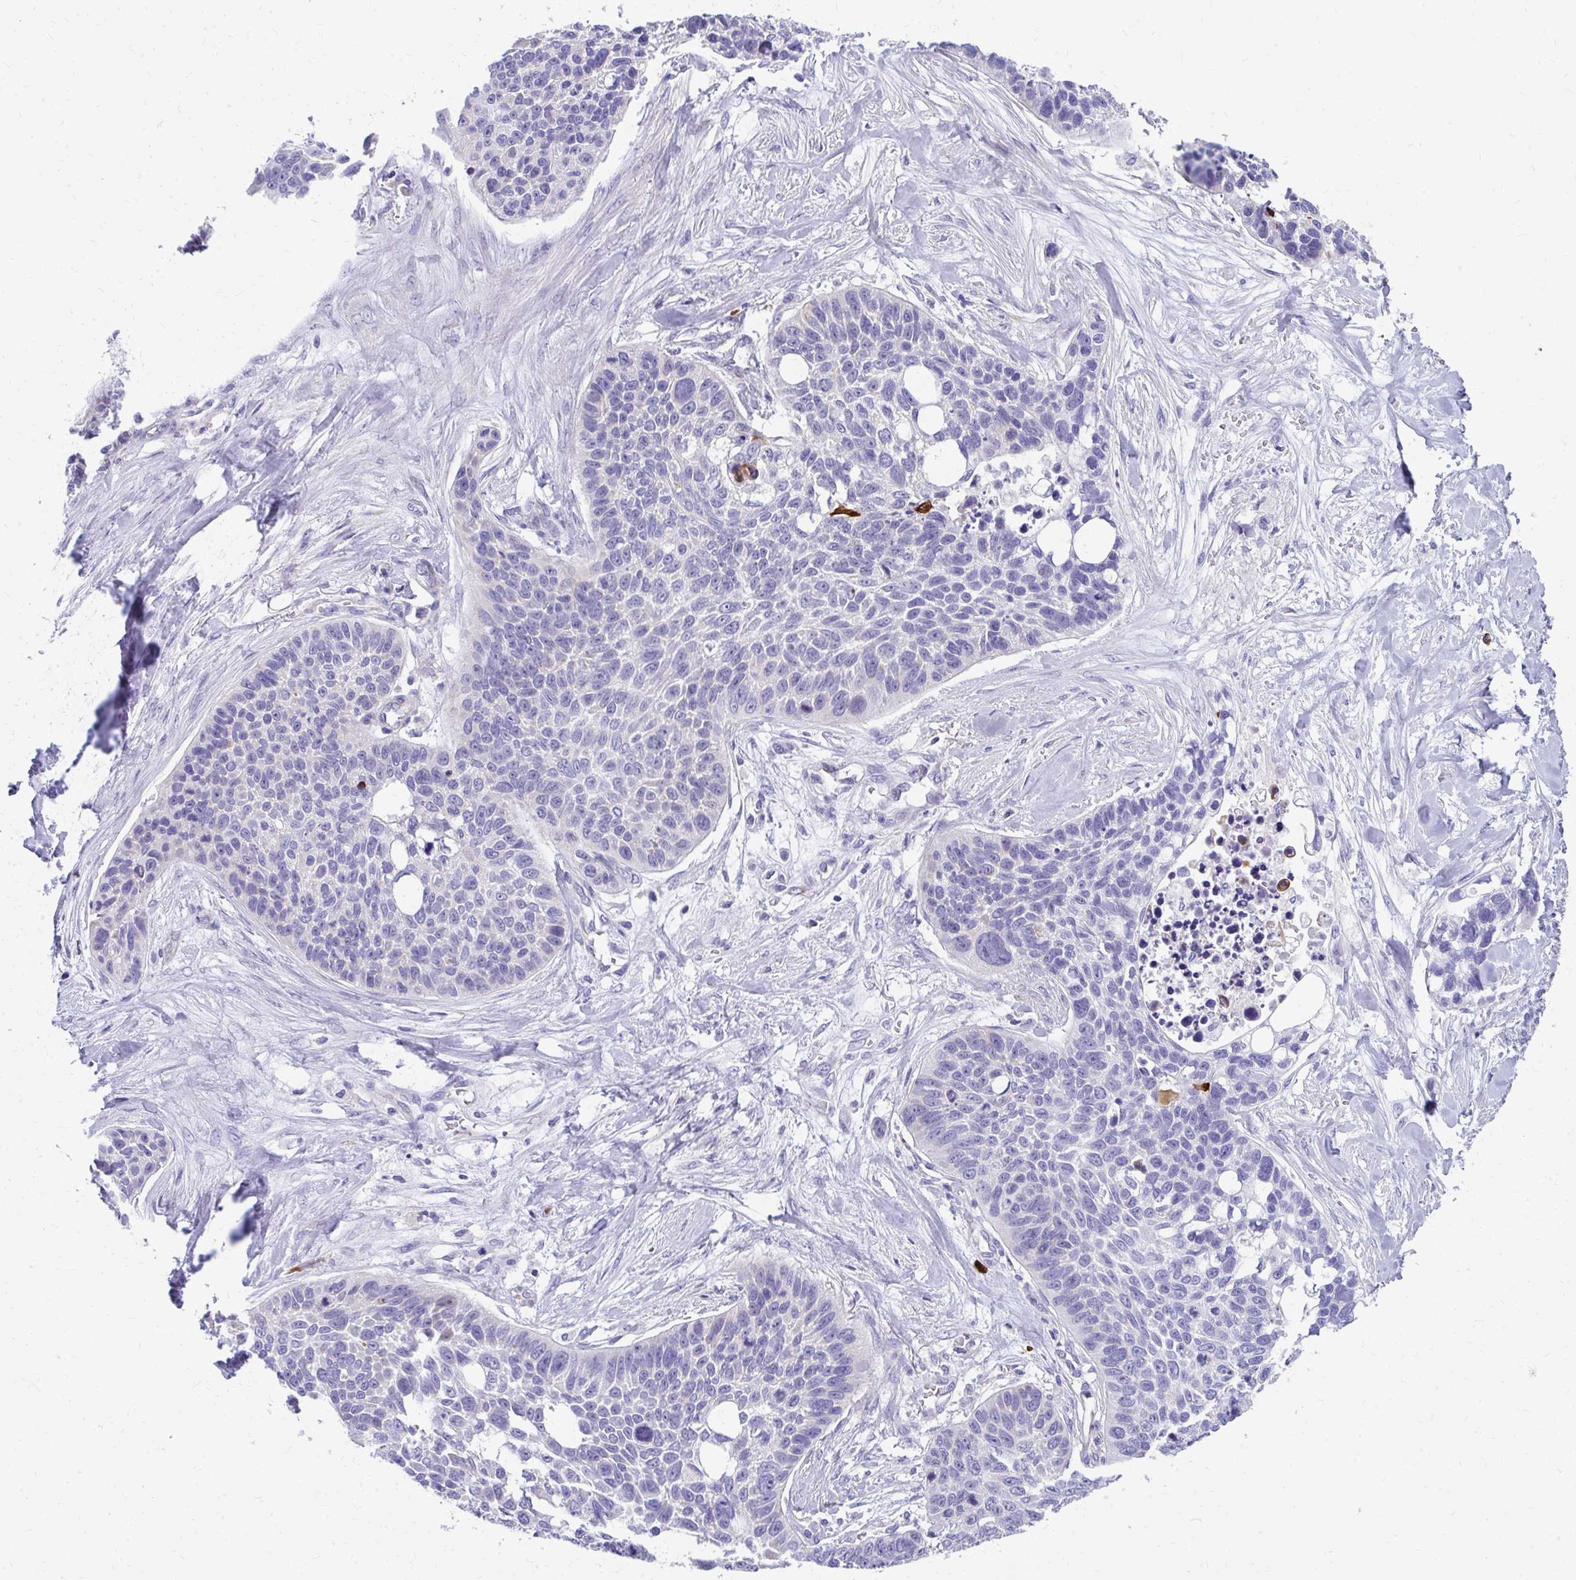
{"staining": {"intensity": "negative", "quantity": "none", "location": "none"}, "tissue": "lung cancer", "cell_type": "Tumor cells", "image_type": "cancer", "snomed": [{"axis": "morphology", "description": "Squamous cell carcinoma, NOS"}, {"axis": "topography", "description": "Lung"}], "caption": "Immunohistochemistry of lung cancer demonstrates no staining in tumor cells. (Brightfield microscopy of DAB immunohistochemistry (IHC) at high magnification).", "gene": "IL37", "patient": {"sex": "male", "age": 62}}